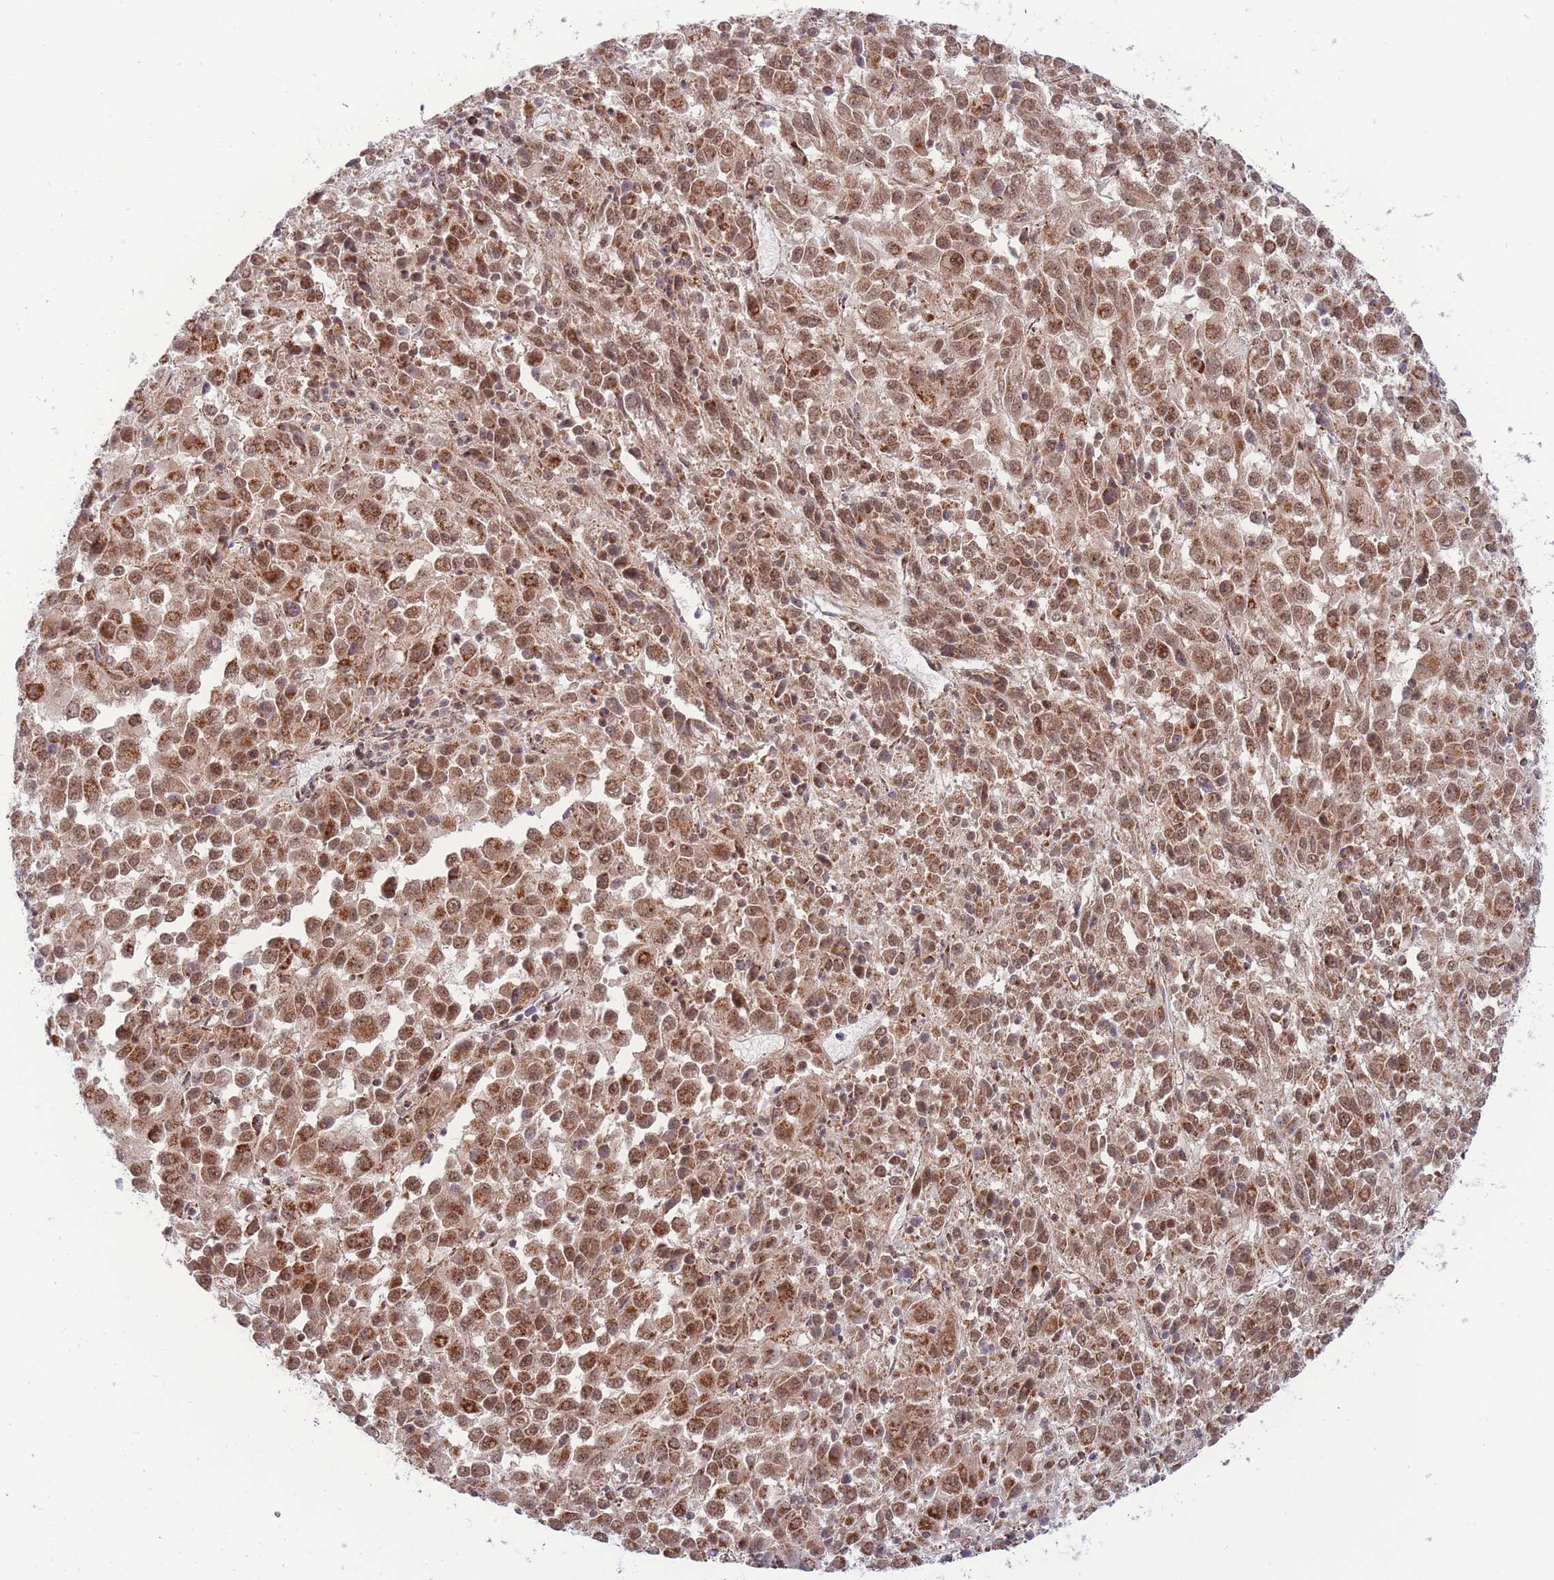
{"staining": {"intensity": "moderate", "quantity": ">75%", "location": "nuclear"}, "tissue": "melanoma", "cell_type": "Tumor cells", "image_type": "cancer", "snomed": [{"axis": "morphology", "description": "Malignant melanoma, Metastatic site"}, {"axis": "topography", "description": "Lung"}], "caption": "DAB (3,3'-diaminobenzidine) immunohistochemical staining of human malignant melanoma (metastatic site) displays moderate nuclear protein expression in approximately >75% of tumor cells.", "gene": "BOD1L1", "patient": {"sex": "male", "age": 64}}